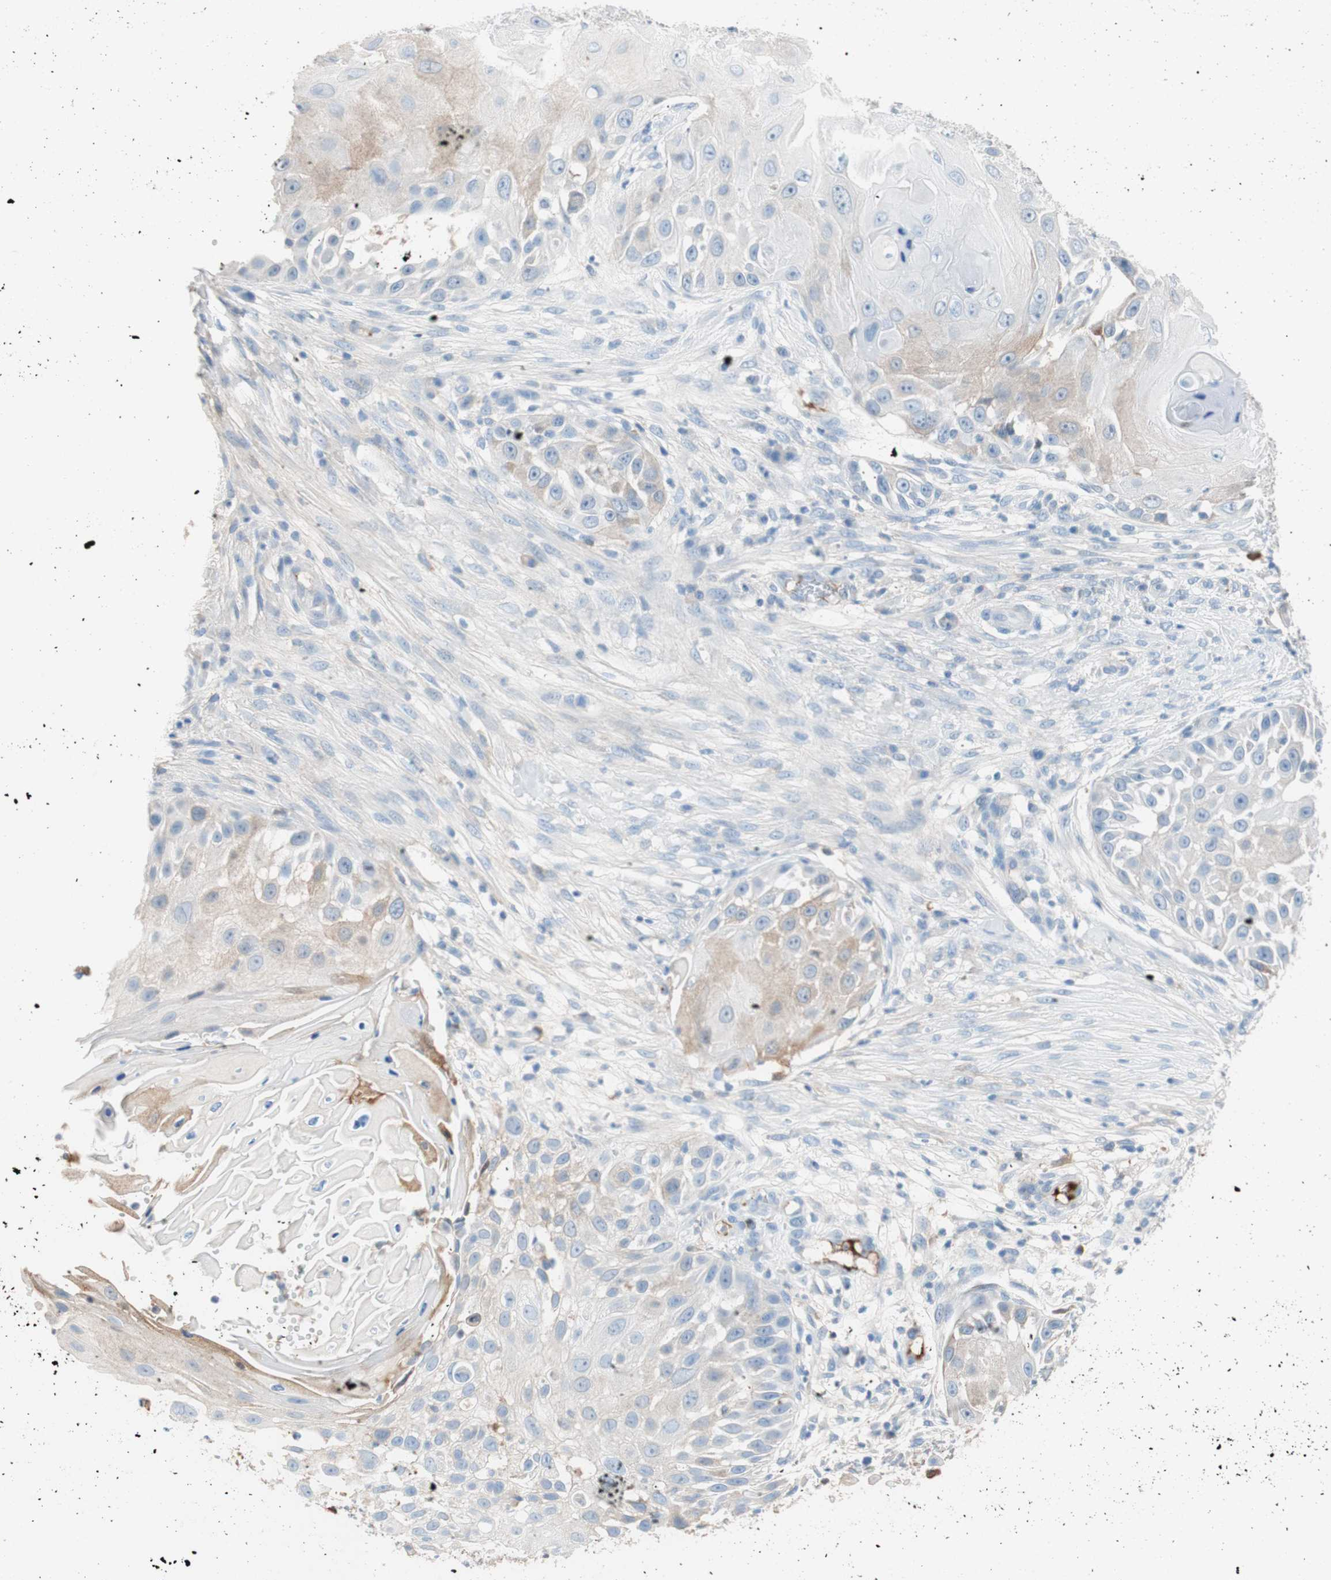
{"staining": {"intensity": "weak", "quantity": "25%-75%", "location": "cytoplasmic/membranous"}, "tissue": "skin cancer", "cell_type": "Tumor cells", "image_type": "cancer", "snomed": [{"axis": "morphology", "description": "Squamous cell carcinoma, NOS"}, {"axis": "topography", "description": "Skin"}], "caption": "Tumor cells exhibit weak cytoplasmic/membranous expression in approximately 25%-75% of cells in skin cancer (squamous cell carcinoma). Using DAB (3,3'-diaminobenzidine) (brown) and hematoxylin (blue) stains, captured at high magnification using brightfield microscopy.", "gene": "RBP4", "patient": {"sex": "female", "age": 44}}